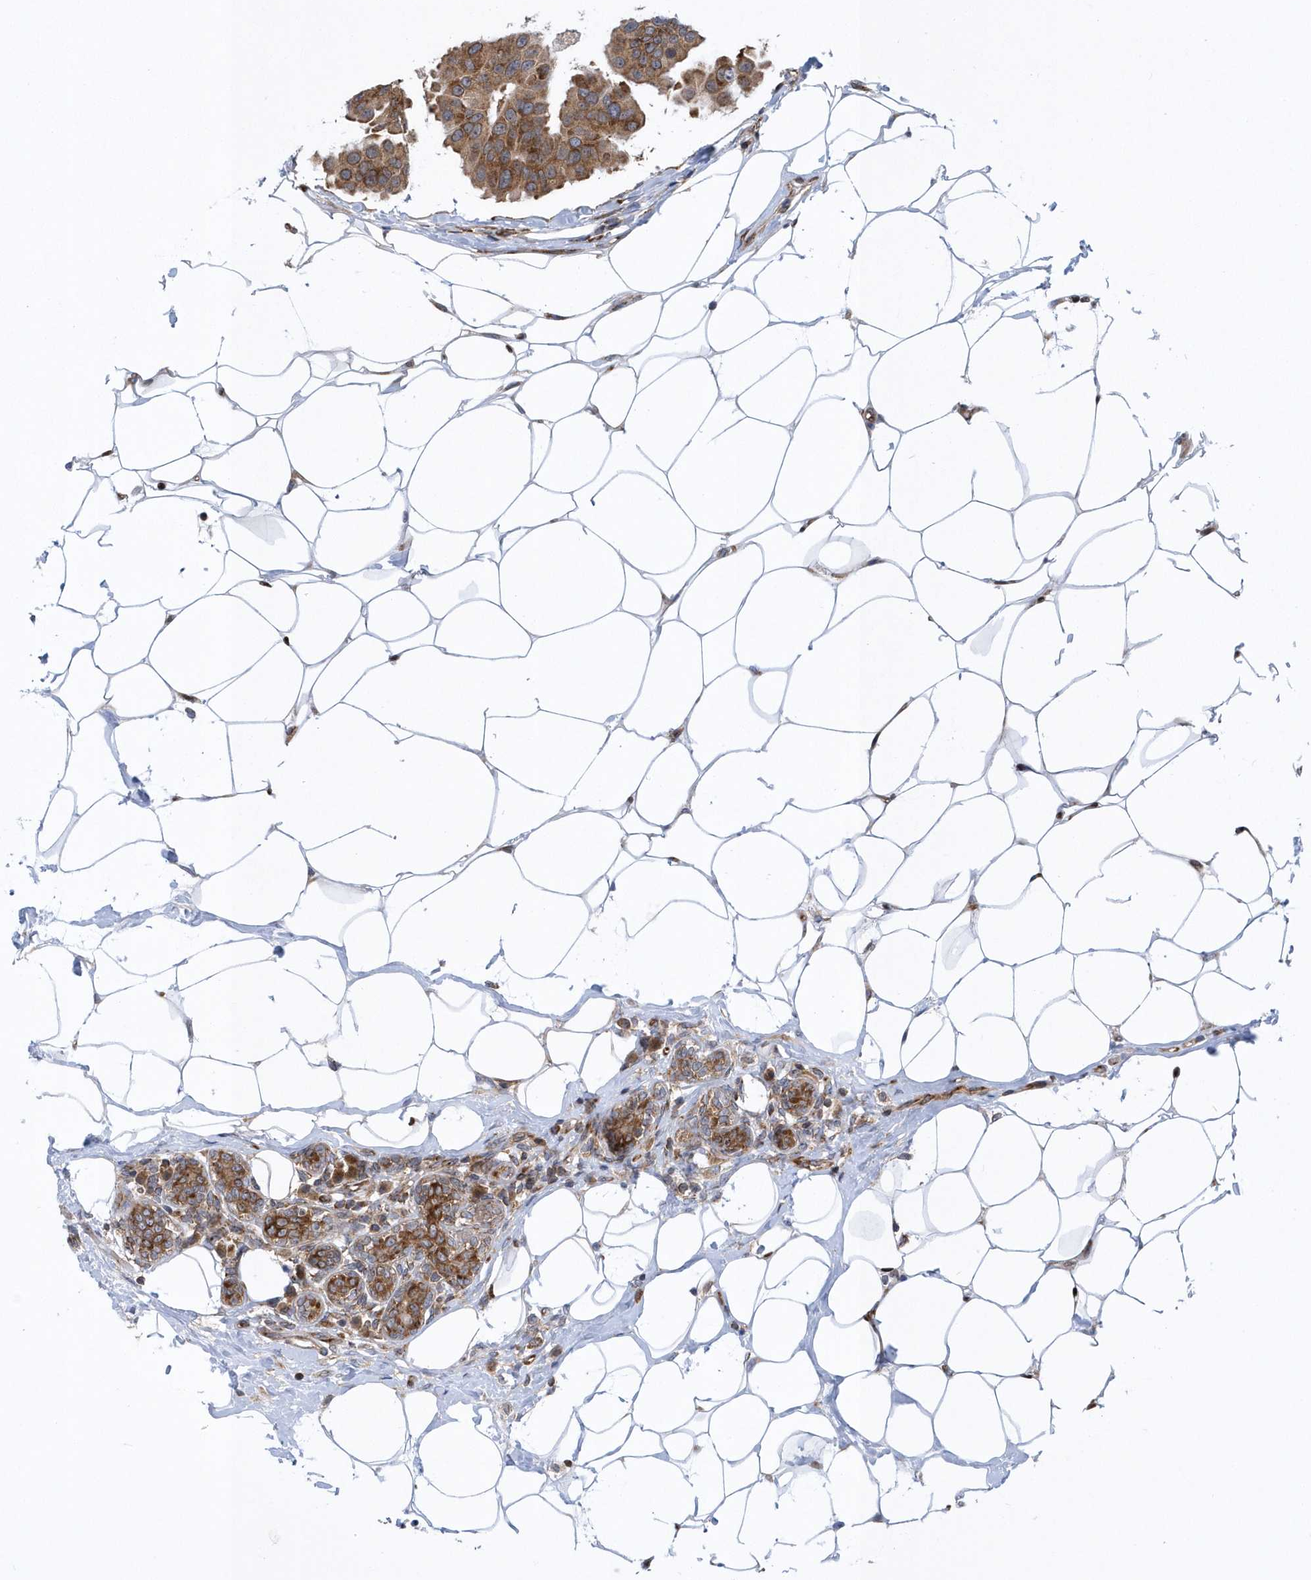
{"staining": {"intensity": "moderate", "quantity": ">75%", "location": "cytoplasmic/membranous"}, "tissue": "breast cancer", "cell_type": "Tumor cells", "image_type": "cancer", "snomed": [{"axis": "morphology", "description": "Normal tissue, NOS"}, {"axis": "morphology", "description": "Duct carcinoma"}, {"axis": "topography", "description": "Breast"}], "caption": "The photomicrograph demonstrates a brown stain indicating the presence of a protein in the cytoplasmic/membranous of tumor cells in breast infiltrating ductal carcinoma.", "gene": "PHF1", "patient": {"sex": "female", "age": 39}}